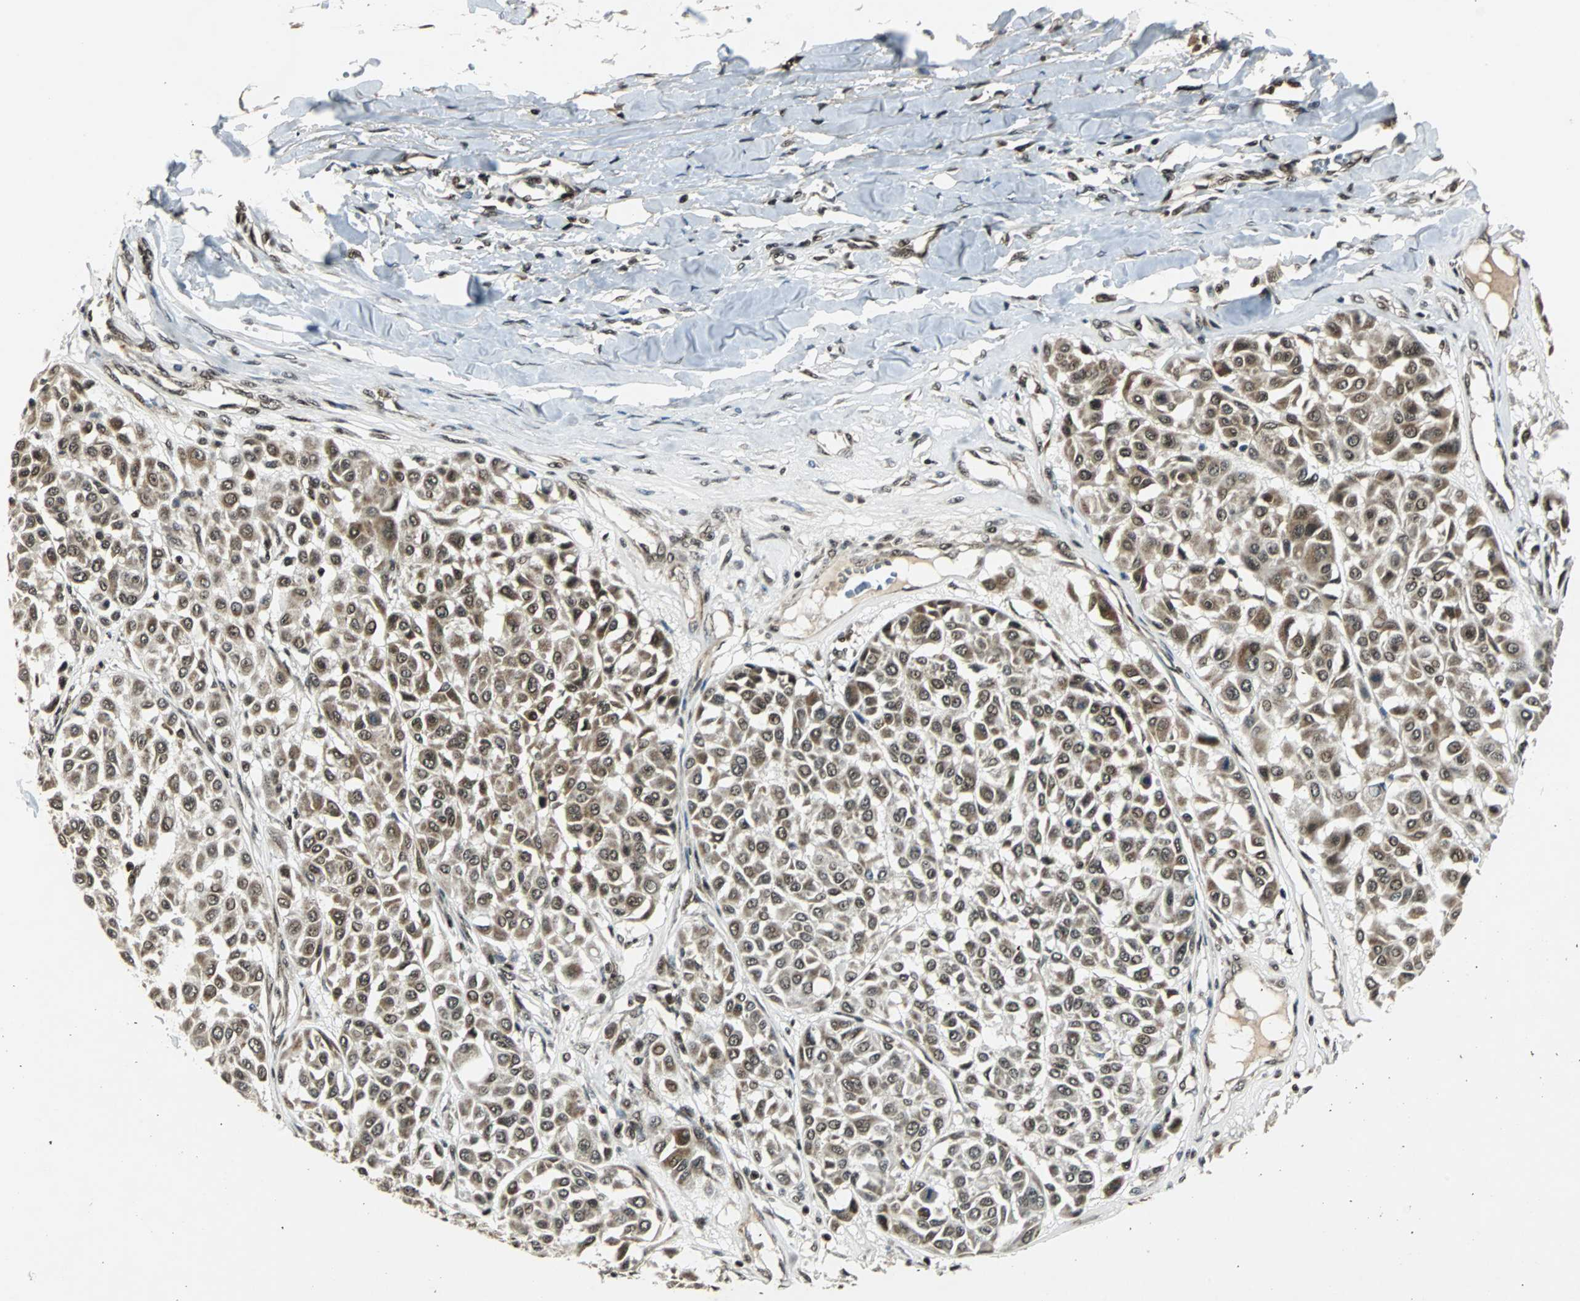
{"staining": {"intensity": "moderate", "quantity": ">75%", "location": "nuclear"}, "tissue": "melanoma", "cell_type": "Tumor cells", "image_type": "cancer", "snomed": [{"axis": "morphology", "description": "Malignant melanoma, Metastatic site"}, {"axis": "topography", "description": "Soft tissue"}], "caption": "Immunohistochemistry (IHC) micrograph of neoplastic tissue: malignant melanoma (metastatic site) stained using immunohistochemistry (IHC) demonstrates medium levels of moderate protein expression localized specifically in the nuclear of tumor cells, appearing as a nuclear brown color.", "gene": "TAF5", "patient": {"sex": "male", "age": 41}}